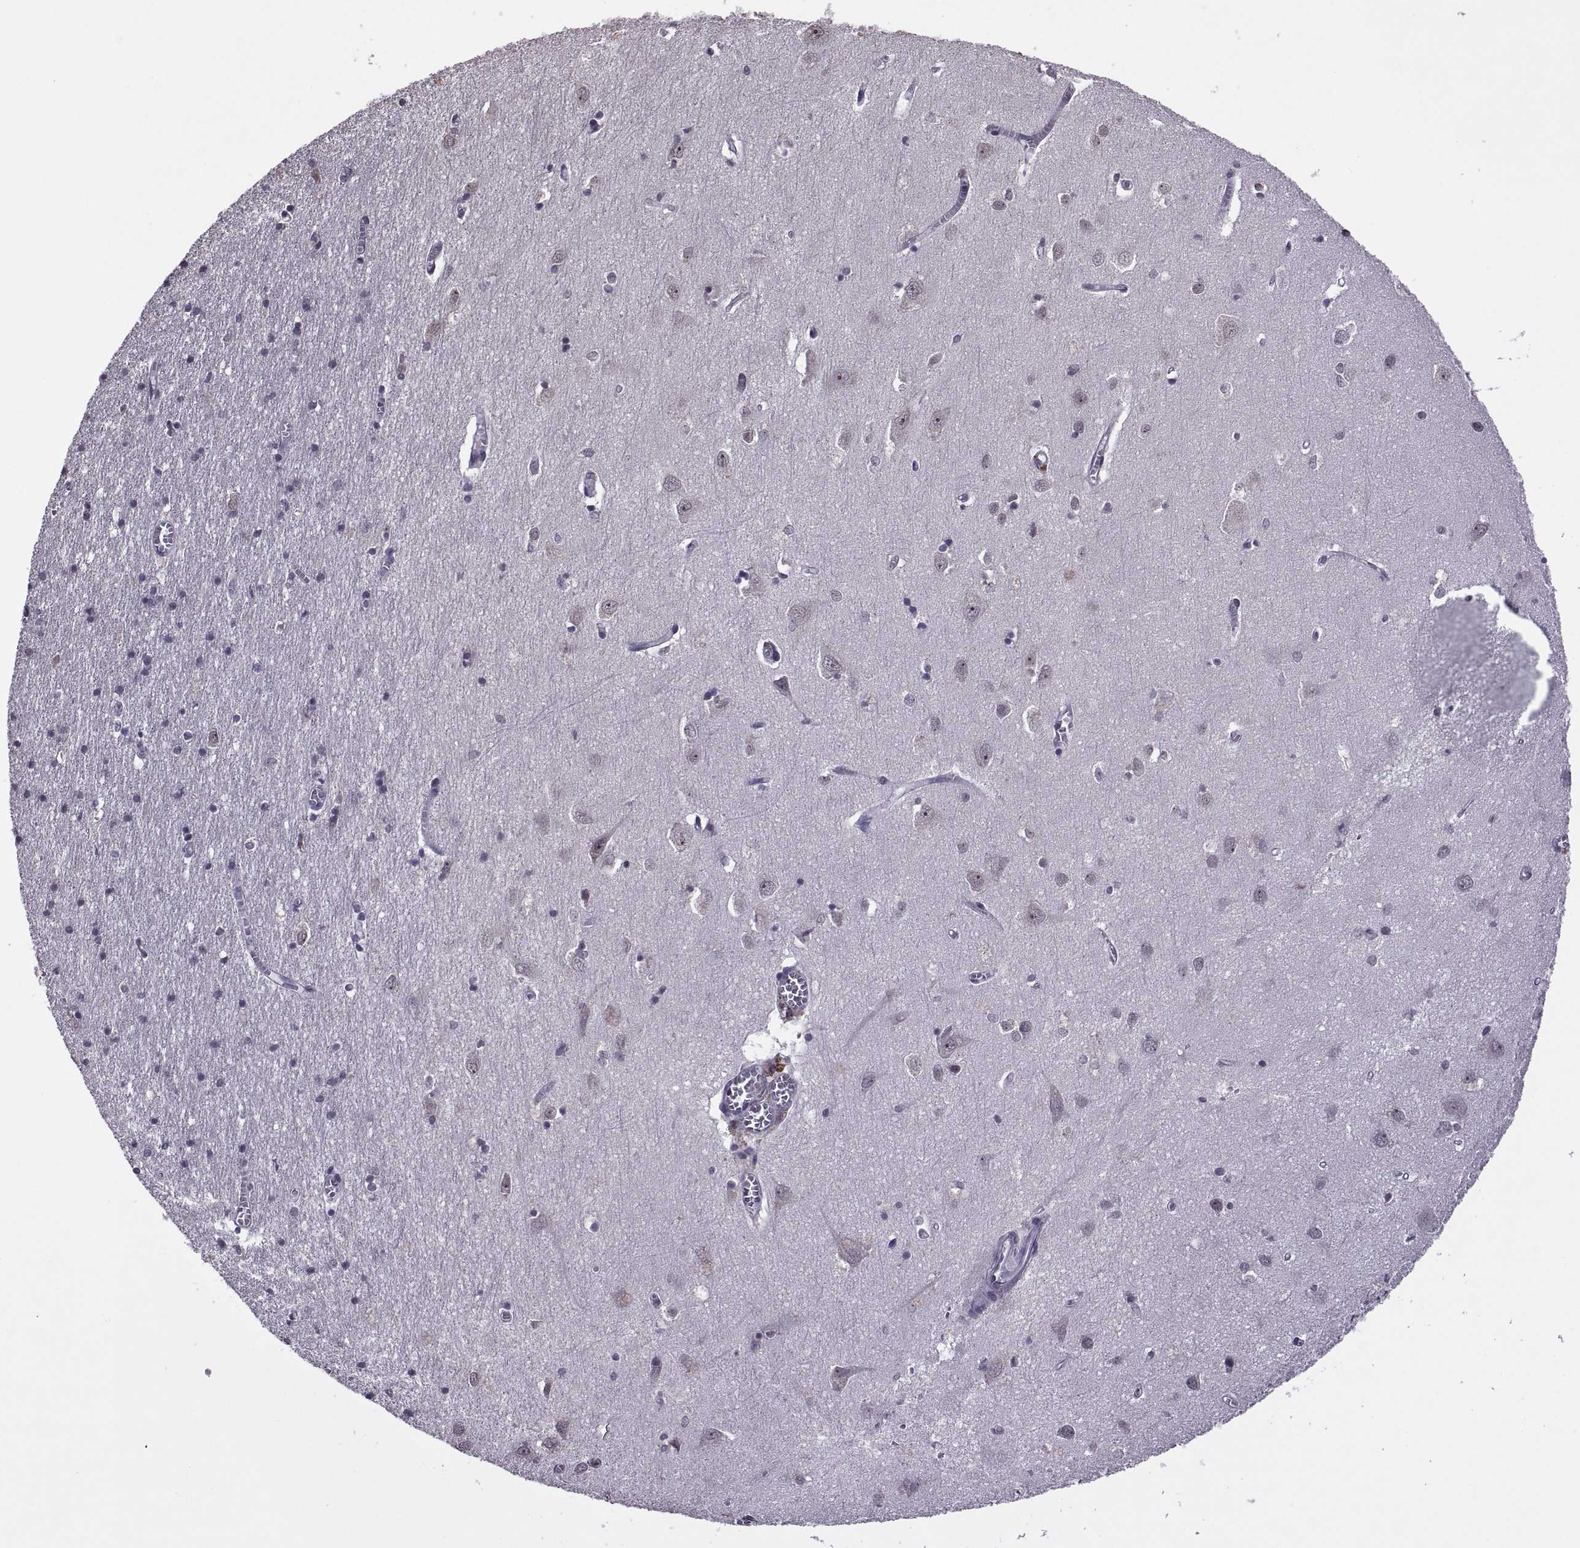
{"staining": {"intensity": "negative", "quantity": "none", "location": "none"}, "tissue": "cerebral cortex", "cell_type": "Endothelial cells", "image_type": "normal", "snomed": [{"axis": "morphology", "description": "Normal tissue, NOS"}, {"axis": "topography", "description": "Cerebral cortex"}], "caption": "Image shows no protein staining in endothelial cells of benign cerebral cortex. (DAB (3,3'-diaminobenzidine) immunohistochemistry (IHC), high magnification).", "gene": "INTS3", "patient": {"sex": "male", "age": 70}}